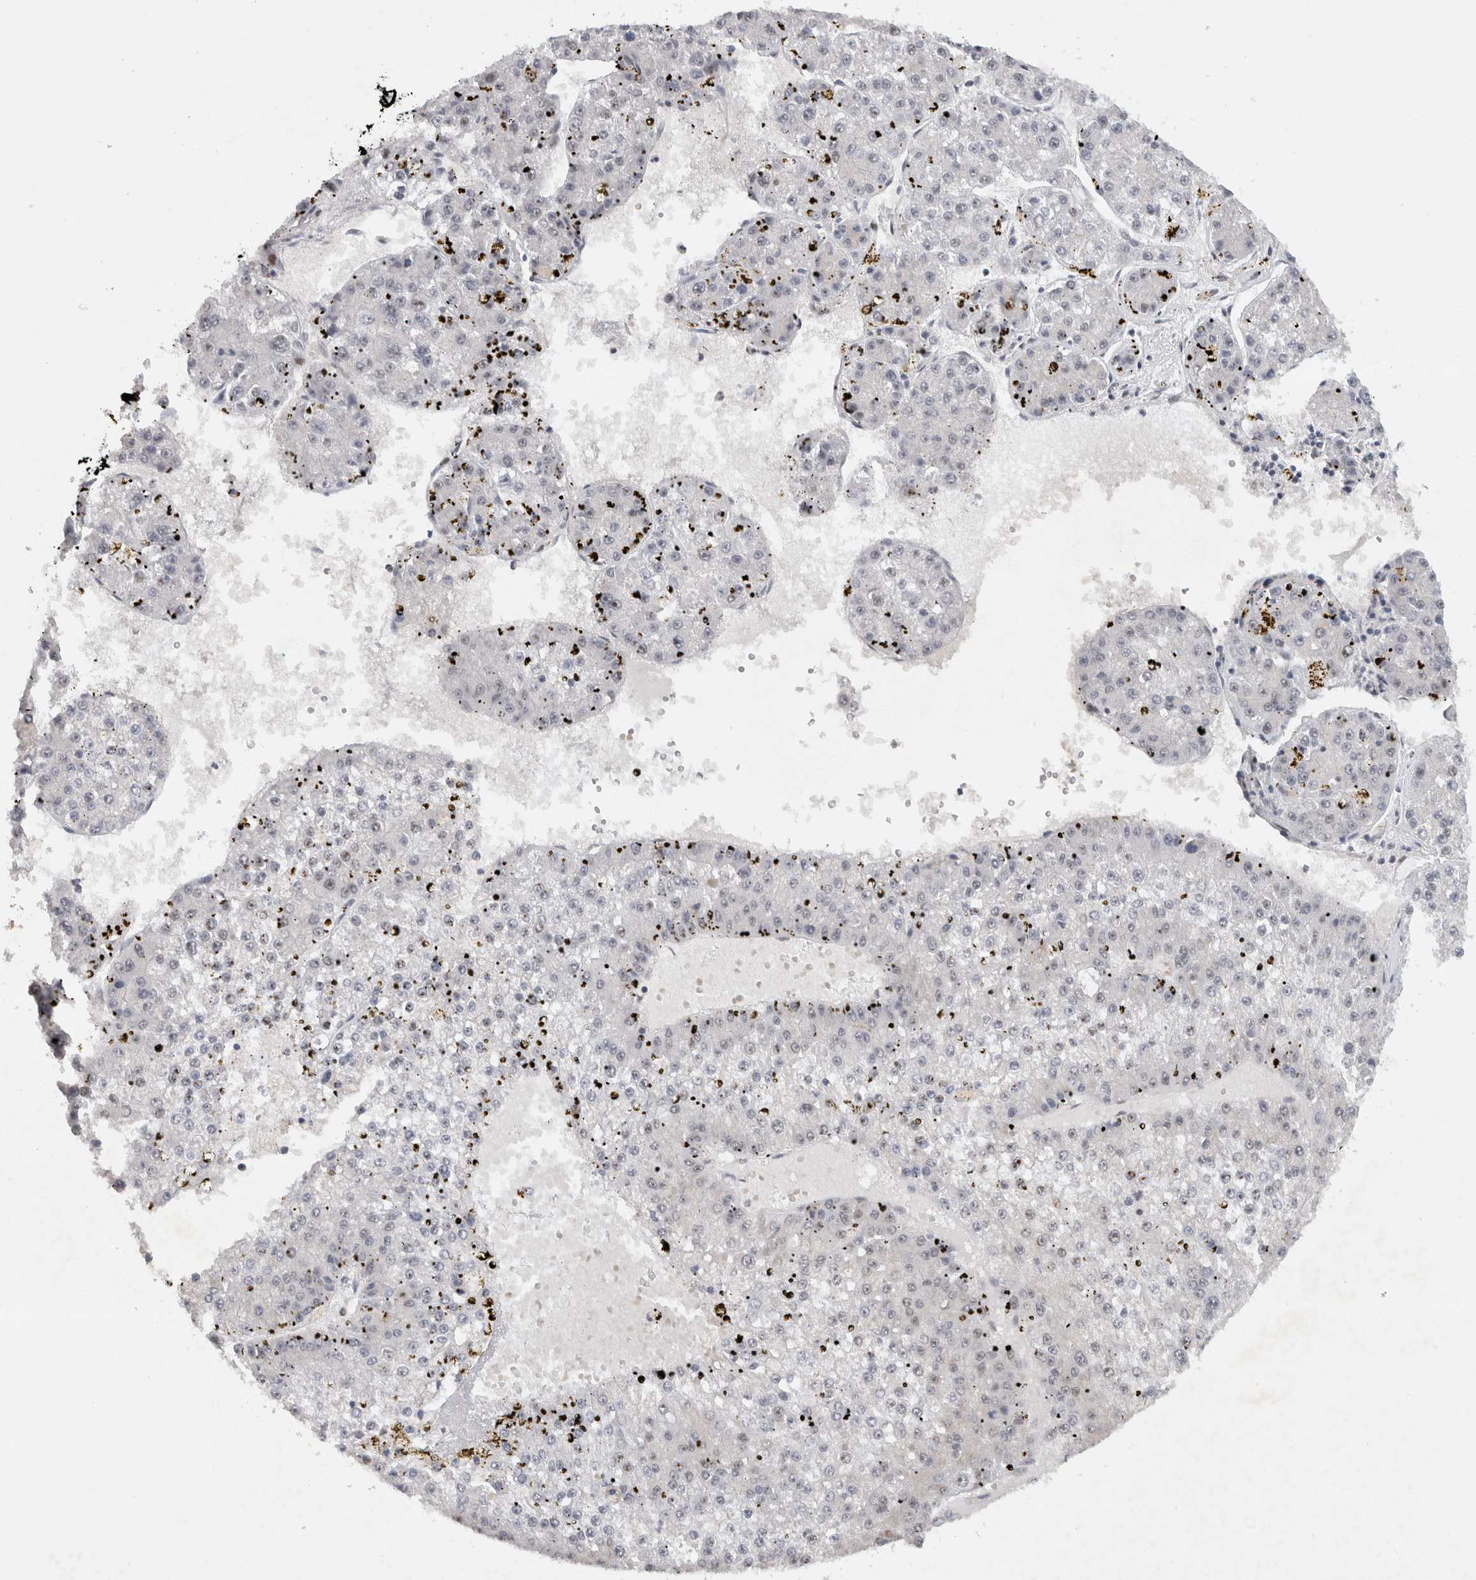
{"staining": {"intensity": "negative", "quantity": "none", "location": "none"}, "tissue": "liver cancer", "cell_type": "Tumor cells", "image_type": "cancer", "snomed": [{"axis": "morphology", "description": "Carcinoma, Hepatocellular, NOS"}, {"axis": "topography", "description": "Liver"}], "caption": "Histopathology image shows no significant protein positivity in tumor cells of liver hepatocellular carcinoma.", "gene": "HESX1", "patient": {"sex": "female", "age": 73}}